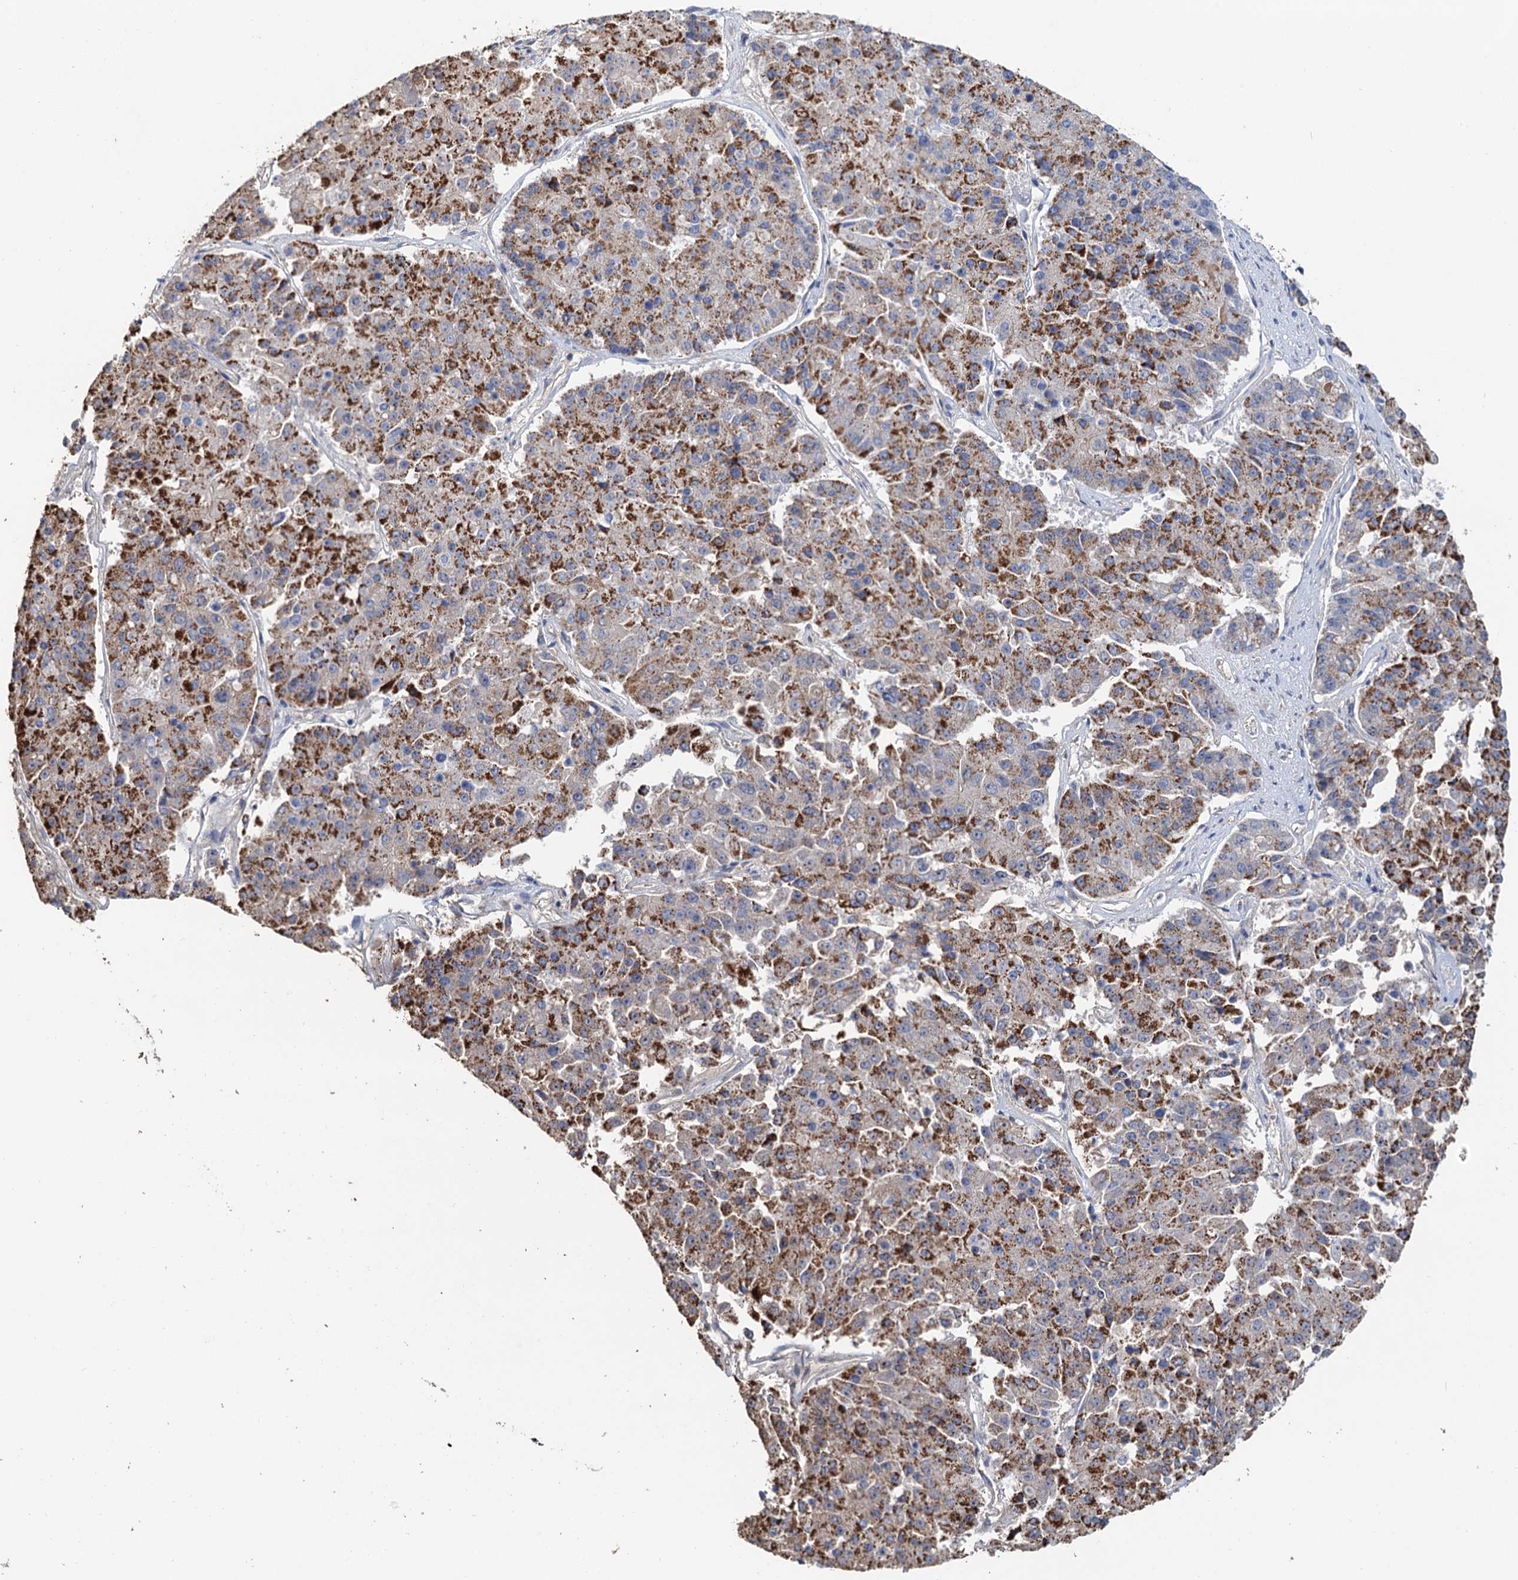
{"staining": {"intensity": "moderate", "quantity": ">75%", "location": "cytoplasmic/membranous"}, "tissue": "pancreatic cancer", "cell_type": "Tumor cells", "image_type": "cancer", "snomed": [{"axis": "morphology", "description": "Adenocarcinoma, NOS"}, {"axis": "topography", "description": "Pancreas"}], "caption": "Pancreatic adenocarcinoma stained with a protein marker exhibits moderate staining in tumor cells.", "gene": "C2CD3", "patient": {"sex": "male", "age": 50}}